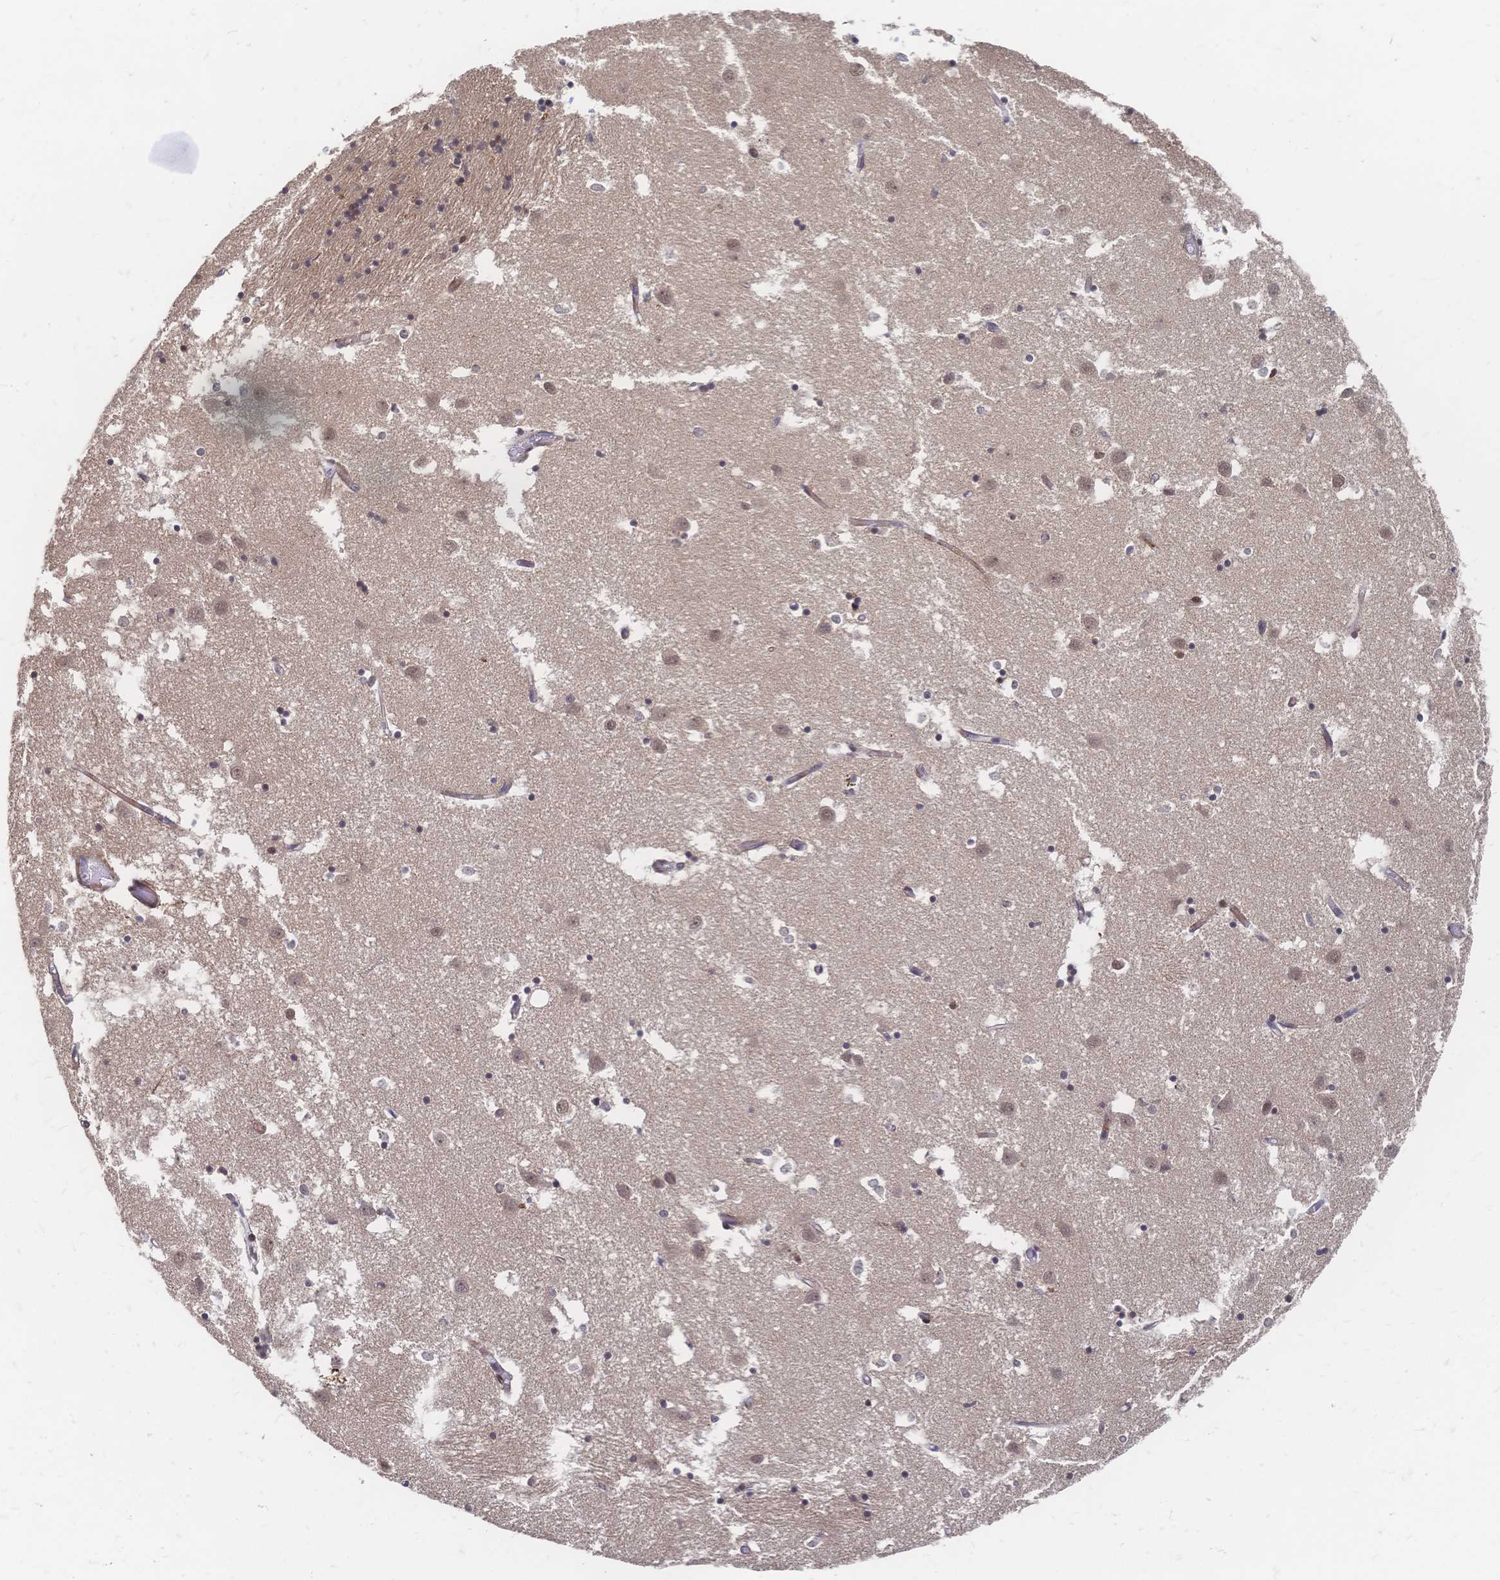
{"staining": {"intensity": "moderate", "quantity": "25%-75%", "location": "nuclear"}, "tissue": "caudate", "cell_type": "Glial cells", "image_type": "normal", "snomed": [{"axis": "morphology", "description": "Normal tissue, NOS"}, {"axis": "topography", "description": "Lateral ventricle wall"}], "caption": "Brown immunohistochemical staining in benign caudate shows moderate nuclear expression in approximately 25%-75% of glial cells. (Stains: DAB (3,3'-diaminobenzidine) in brown, nuclei in blue, Microscopy: brightfield microscopy at high magnification).", "gene": "NELFA", "patient": {"sex": "male", "age": 70}}